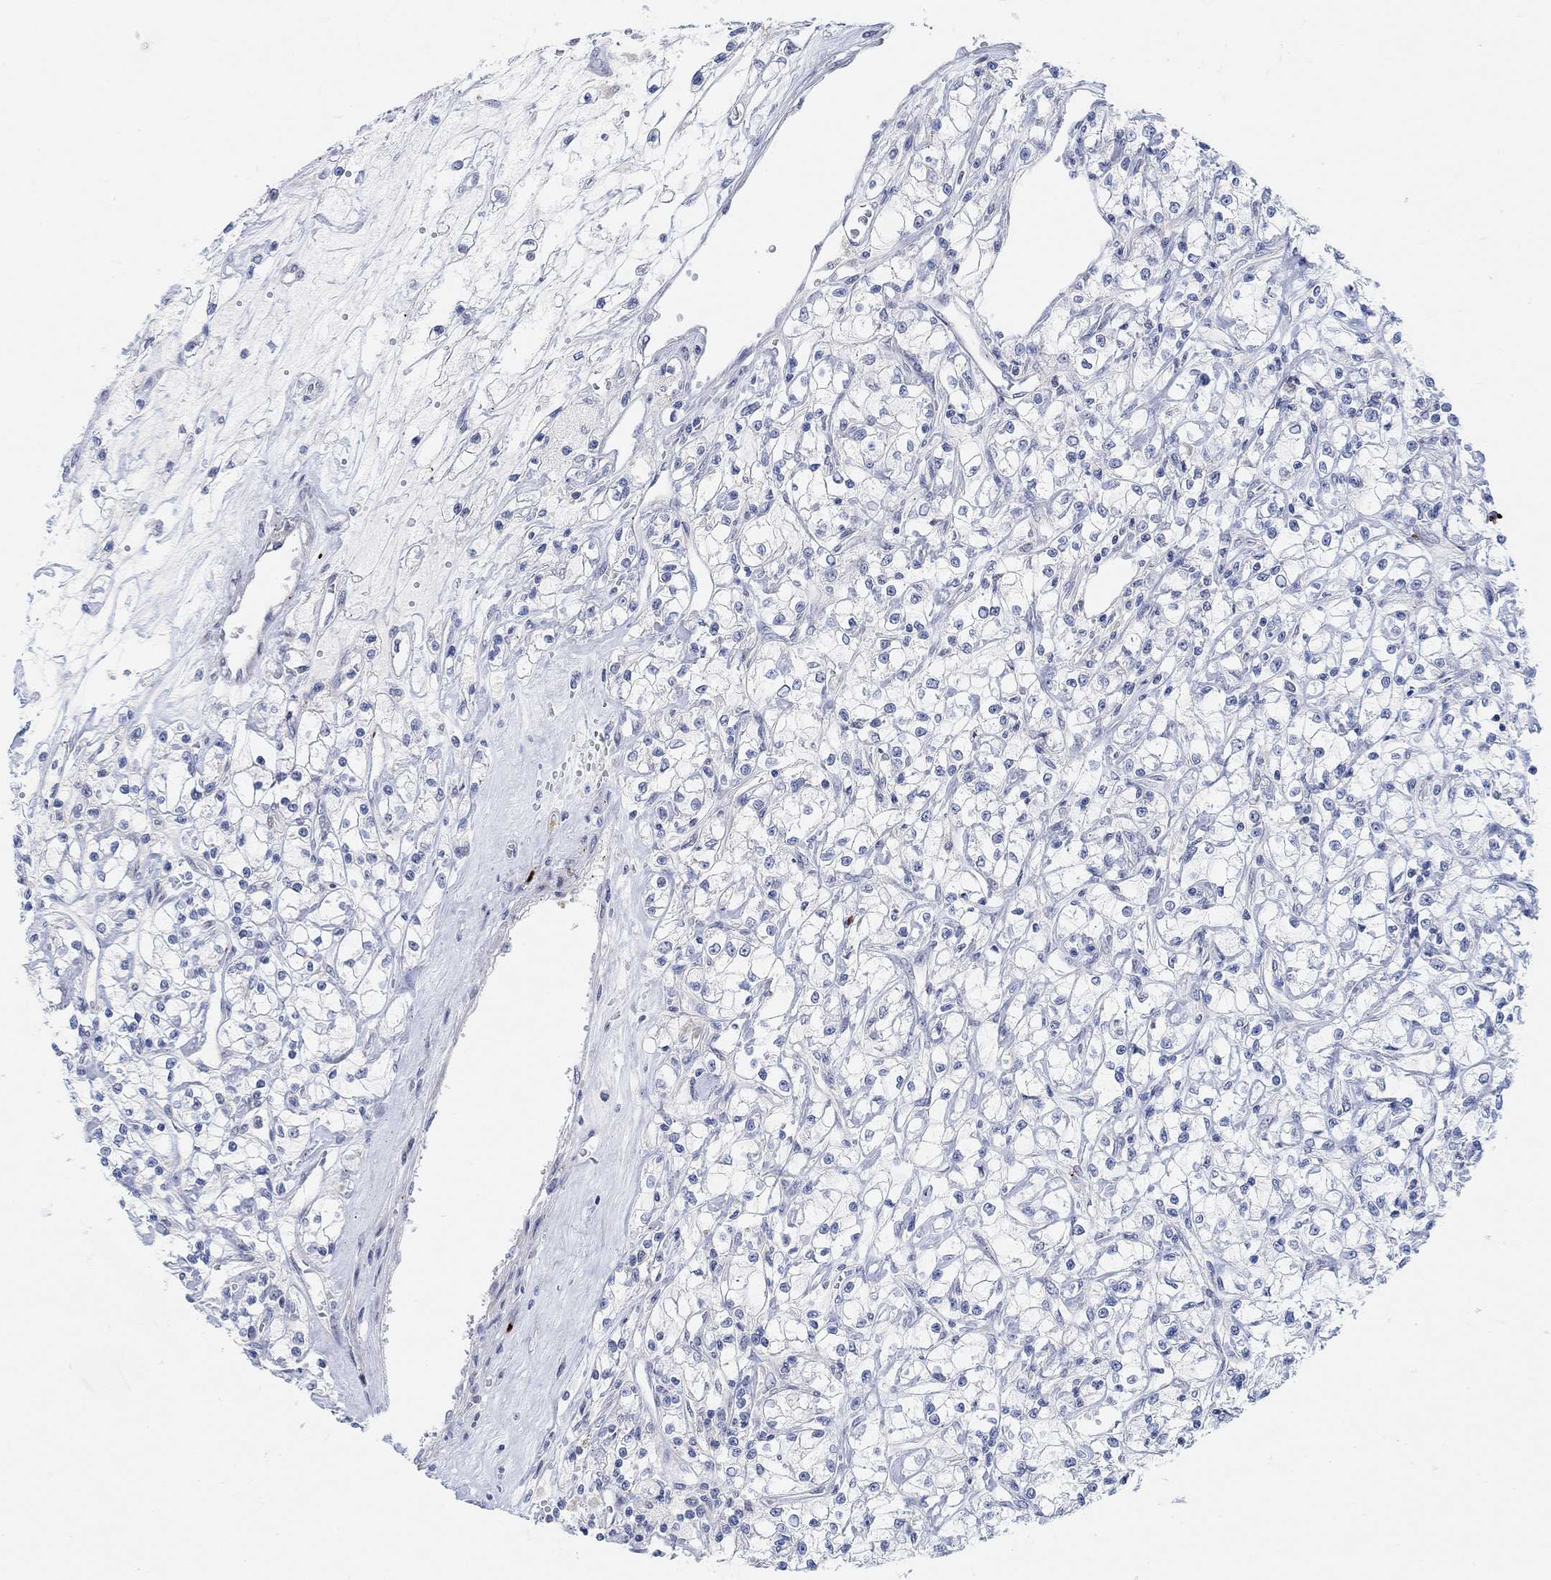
{"staining": {"intensity": "negative", "quantity": "none", "location": "none"}, "tissue": "renal cancer", "cell_type": "Tumor cells", "image_type": "cancer", "snomed": [{"axis": "morphology", "description": "Adenocarcinoma, NOS"}, {"axis": "topography", "description": "Kidney"}], "caption": "Renal adenocarcinoma was stained to show a protein in brown. There is no significant expression in tumor cells.", "gene": "RIMS1", "patient": {"sex": "female", "age": 59}}